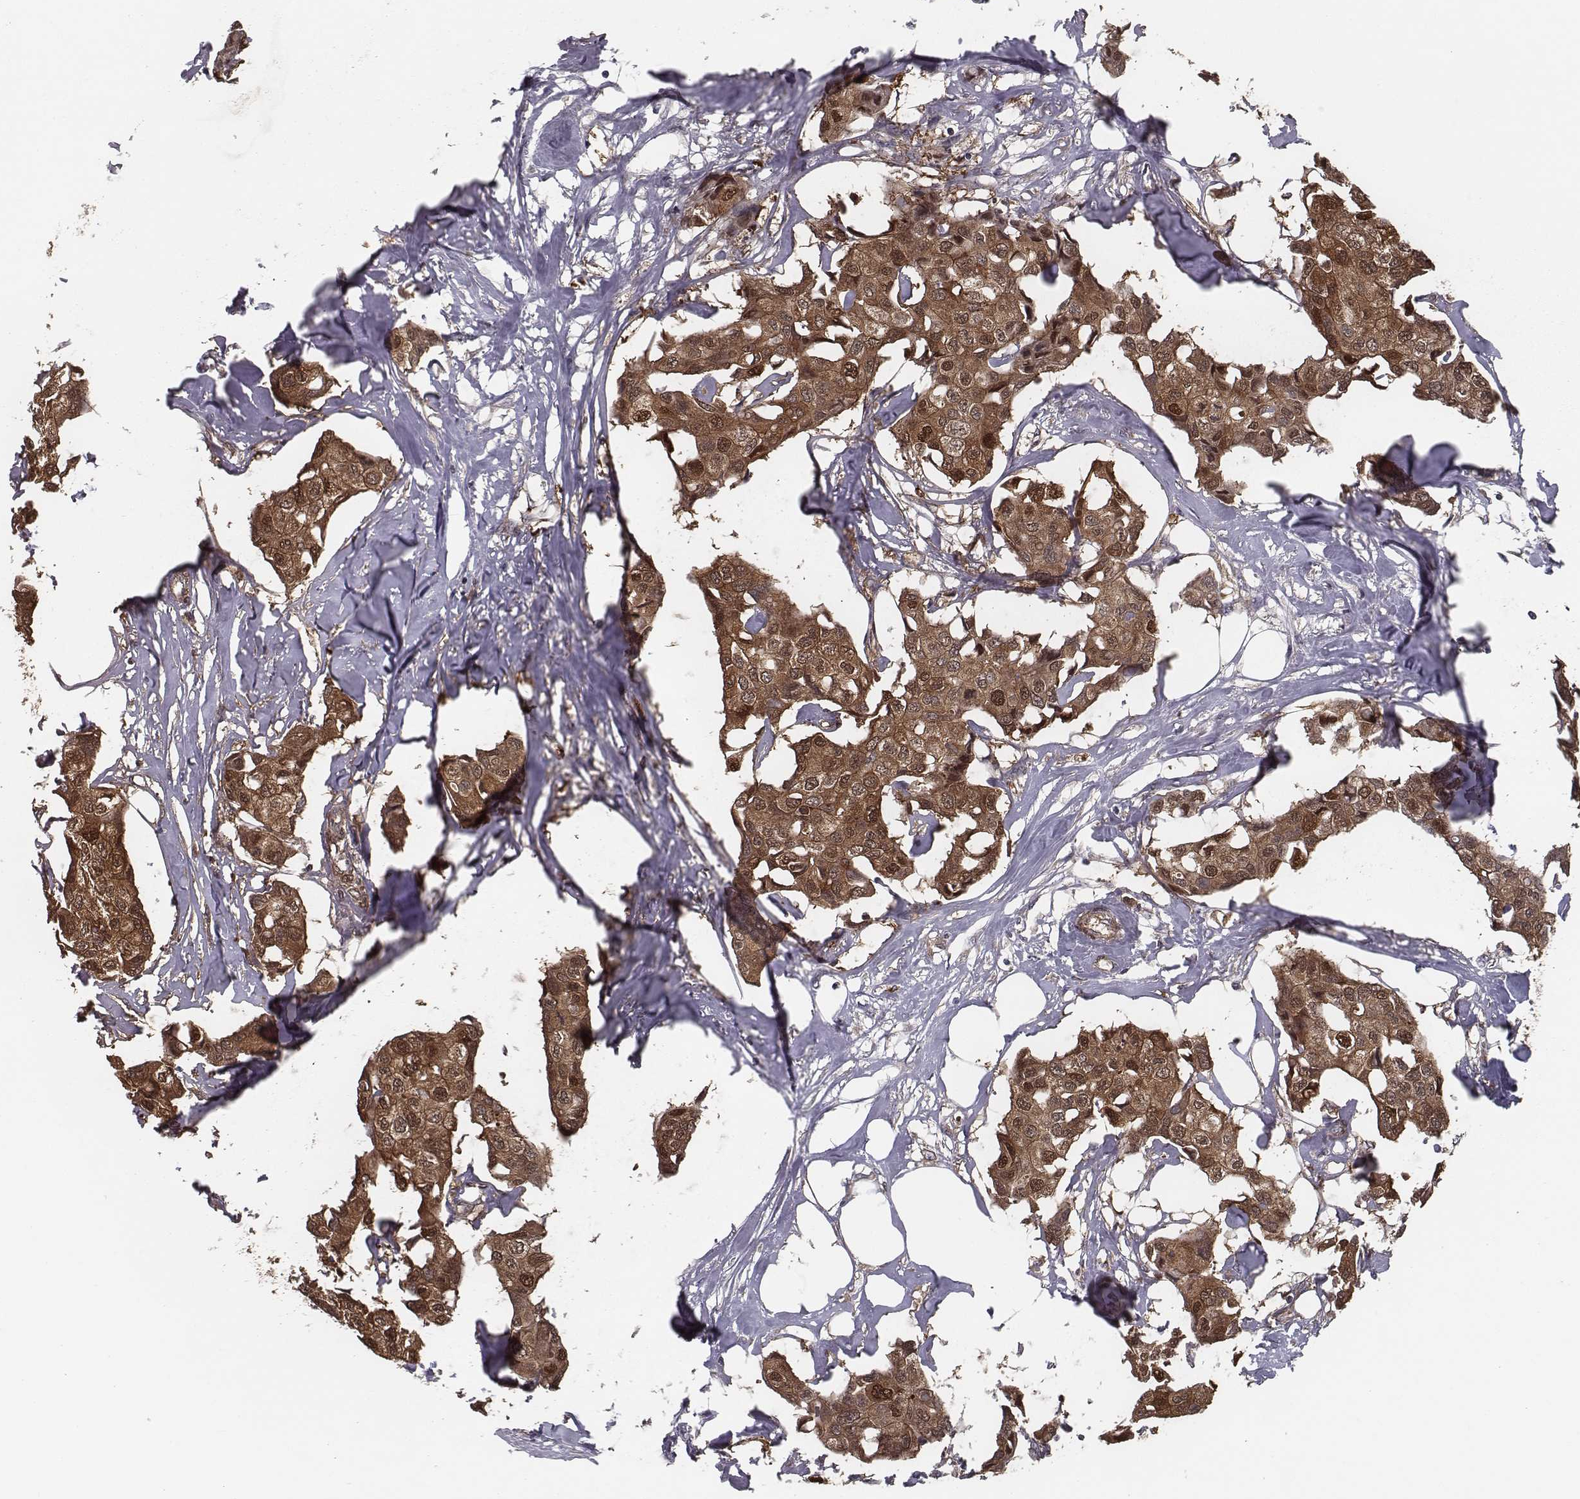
{"staining": {"intensity": "strong", "quantity": ">75%", "location": "cytoplasmic/membranous,nuclear"}, "tissue": "breast cancer", "cell_type": "Tumor cells", "image_type": "cancer", "snomed": [{"axis": "morphology", "description": "Duct carcinoma"}, {"axis": "topography", "description": "Breast"}], "caption": "A micrograph showing strong cytoplasmic/membranous and nuclear expression in about >75% of tumor cells in breast infiltrating ductal carcinoma, as visualized by brown immunohistochemical staining.", "gene": "ISYNA1", "patient": {"sex": "female", "age": 80}}